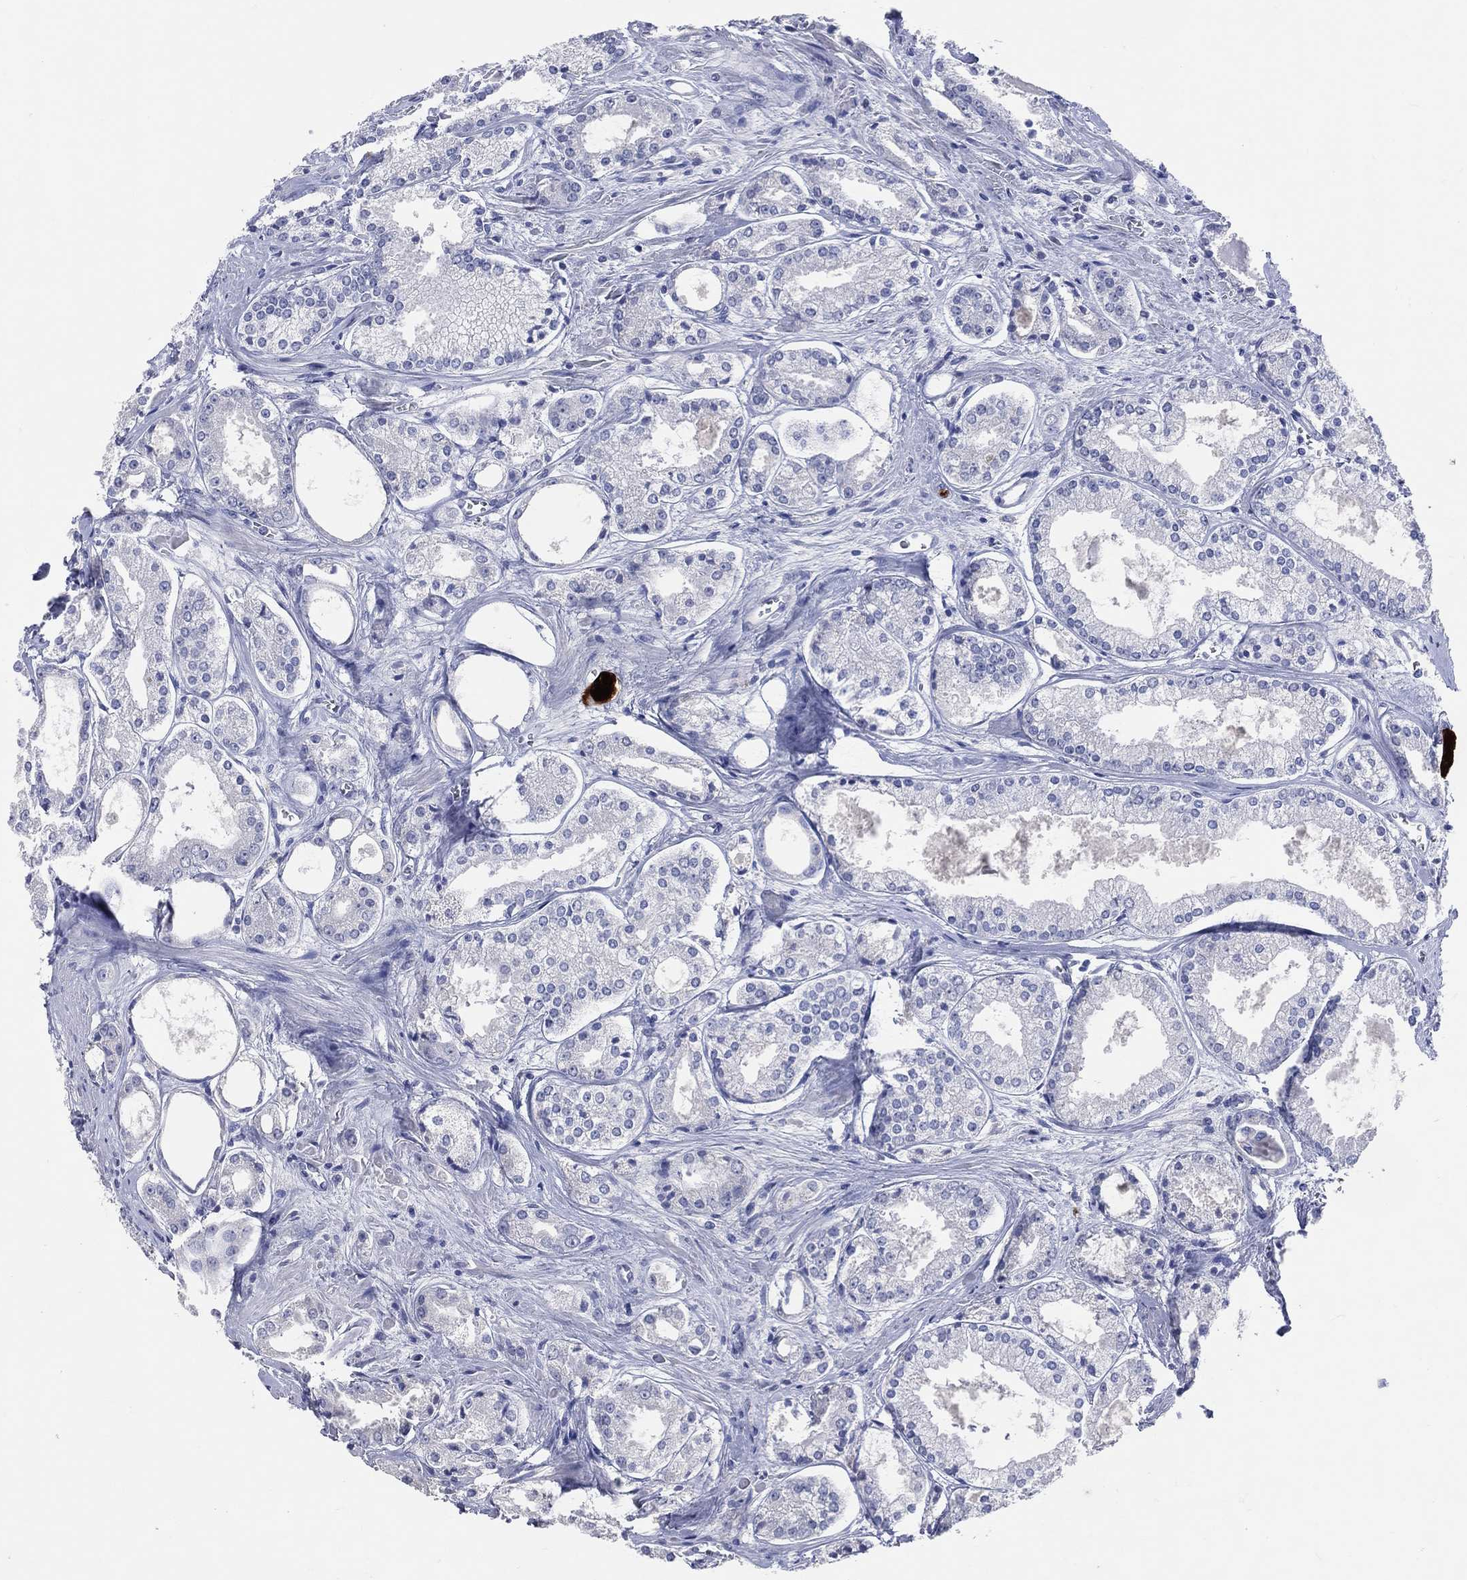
{"staining": {"intensity": "negative", "quantity": "none", "location": "none"}, "tissue": "prostate cancer", "cell_type": "Tumor cells", "image_type": "cancer", "snomed": [{"axis": "morphology", "description": "Adenocarcinoma, NOS"}, {"axis": "topography", "description": "Prostate"}], "caption": "IHC of human prostate adenocarcinoma displays no expression in tumor cells.", "gene": "DNAH6", "patient": {"sex": "male", "age": 72}}